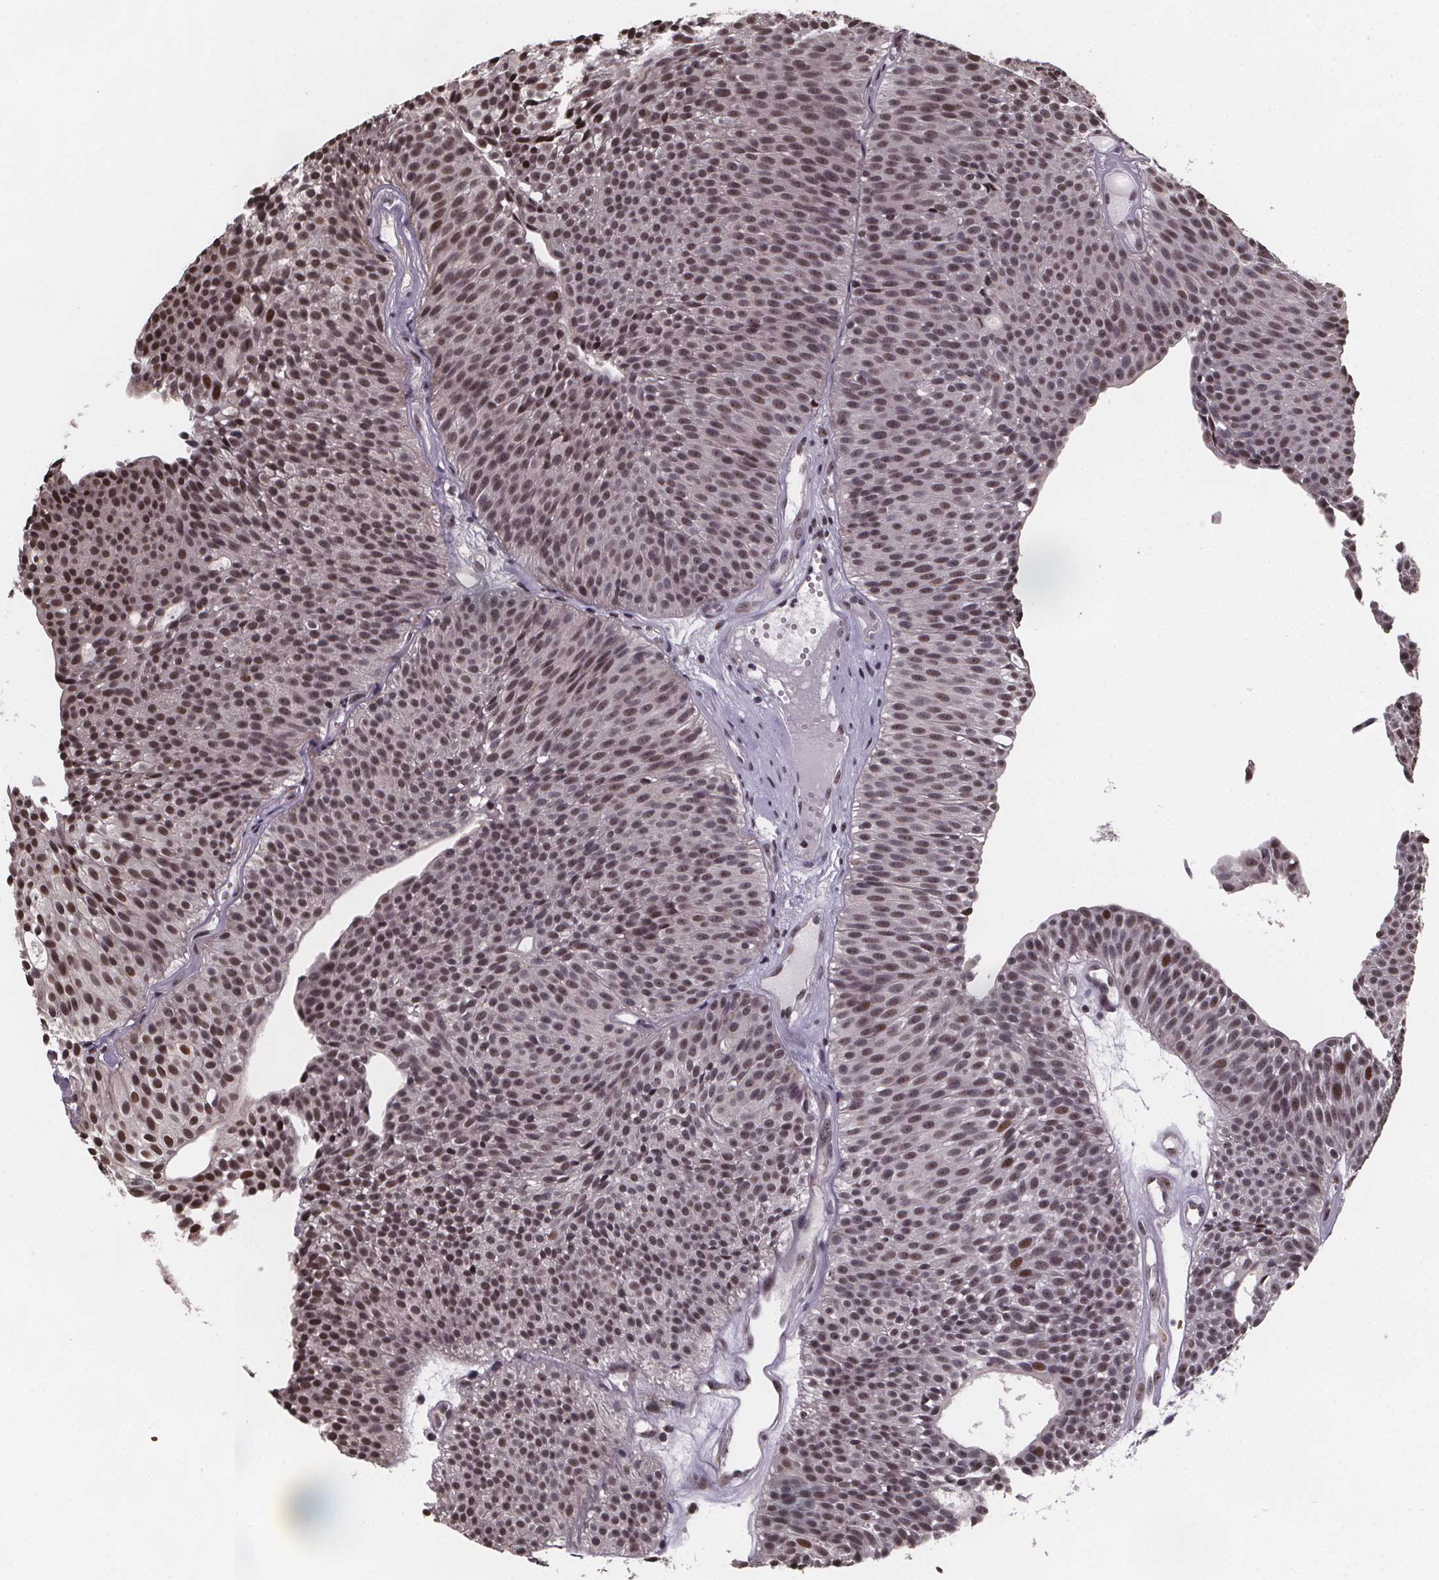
{"staining": {"intensity": "moderate", "quantity": ">75%", "location": "nuclear"}, "tissue": "urothelial cancer", "cell_type": "Tumor cells", "image_type": "cancer", "snomed": [{"axis": "morphology", "description": "Urothelial carcinoma, Low grade"}, {"axis": "topography", "description": "Urinary bladder"}], "caption": "Human low-grade urothelial carcinoma stained with a protein marker displays moderate staining in tumor cells.", "gene": "U2SURP", "patient": {"sex": "male", "age": 63}}